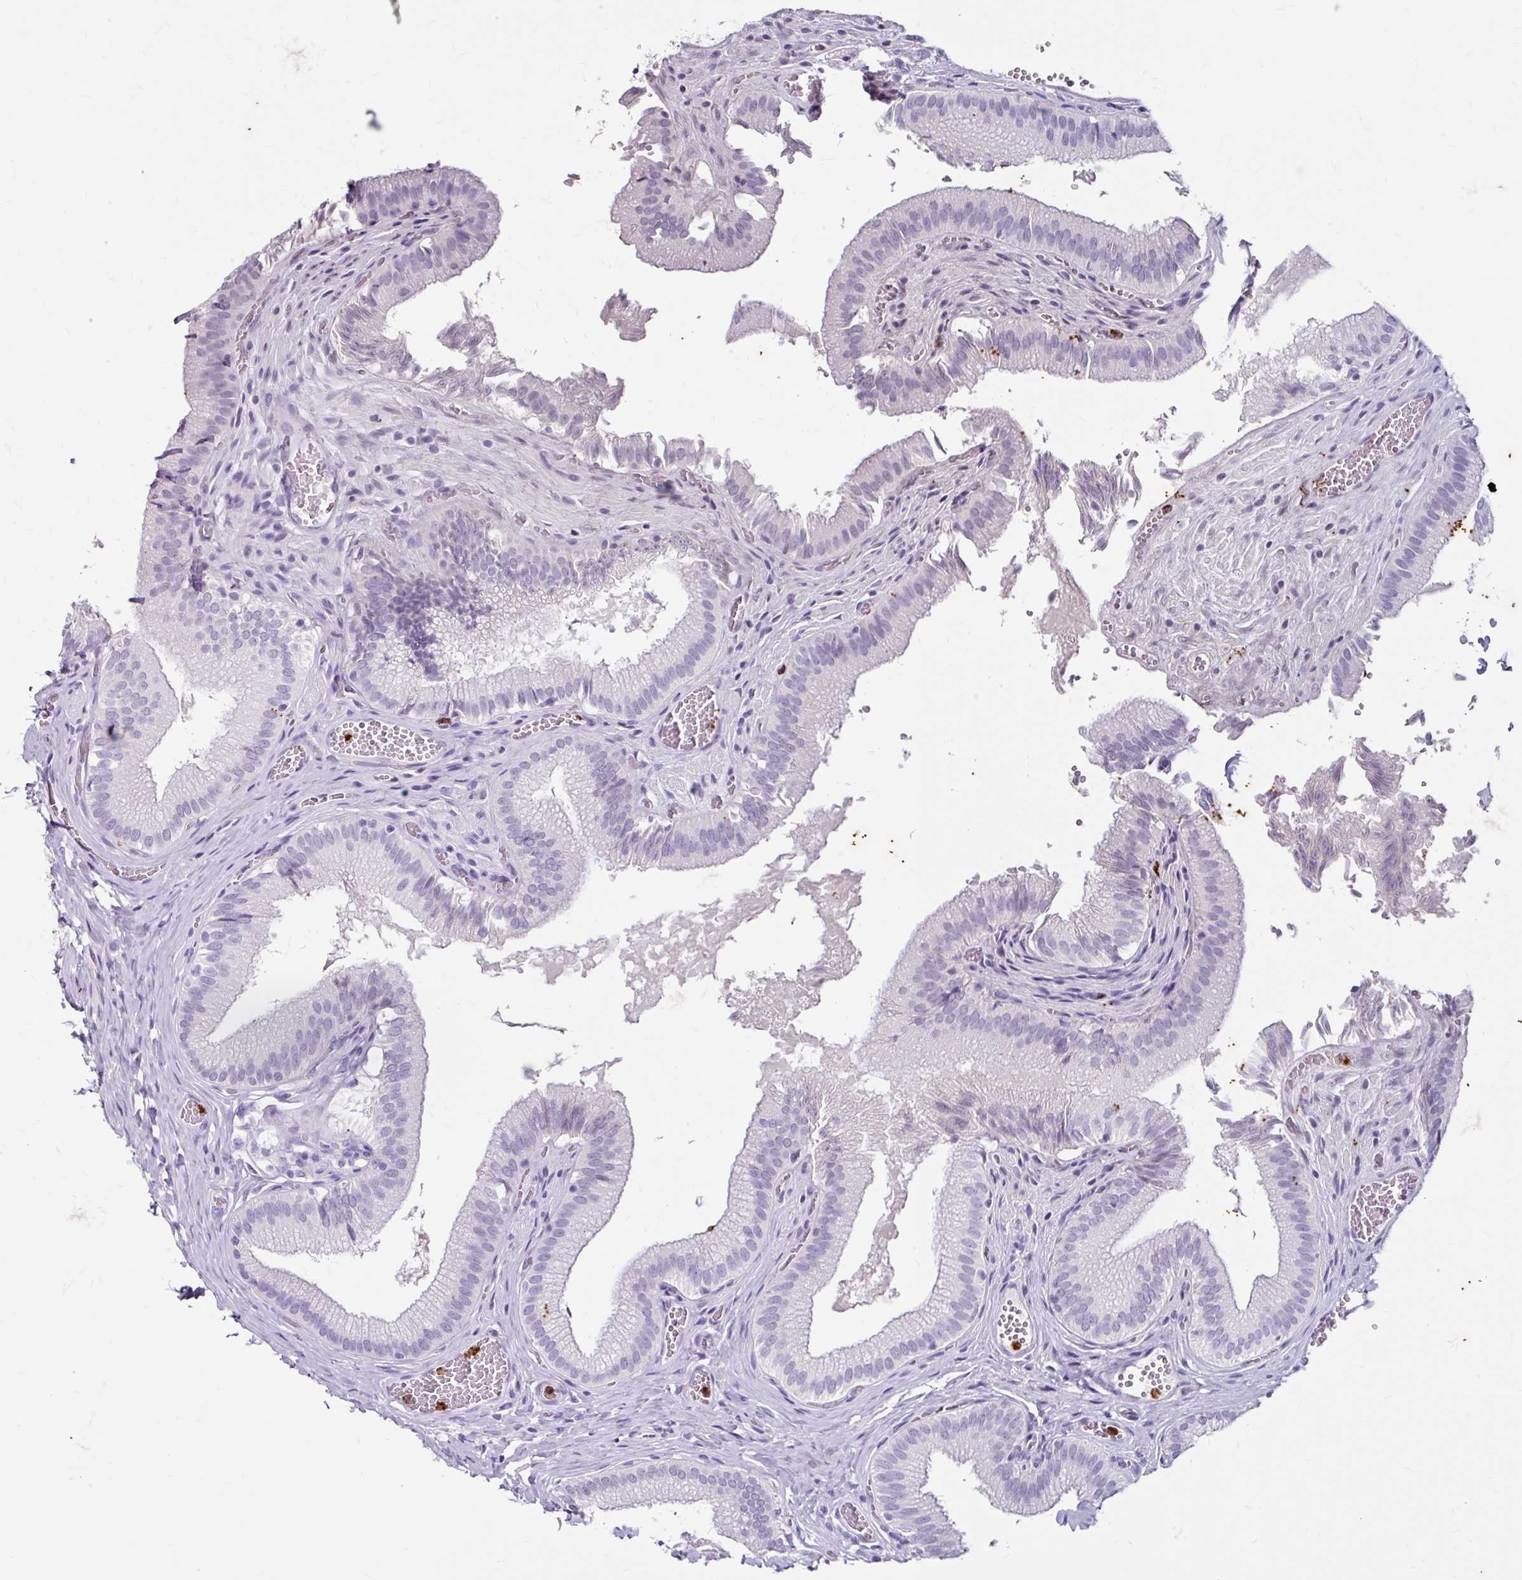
{"staining": {"intensity": "negative", "quantity": "none", "location": "none"}, "tissue": "gallbladder", "cell_type": "Glandular cells", "image_type": "normal", "snomed": [{"axis": "morphology", "description": "Normal tissue, NOS"}, {"axis": "topography", "description": "Gallbladder"}, {"axis": "topography", "description": "Peripheral nerve tissue"}], "caption": "The photomicrograph shows no staining of glandular cells in normal gallbladder.", "gene": "ANKRD1", "patient": {"sex": "male", "age": 17}}